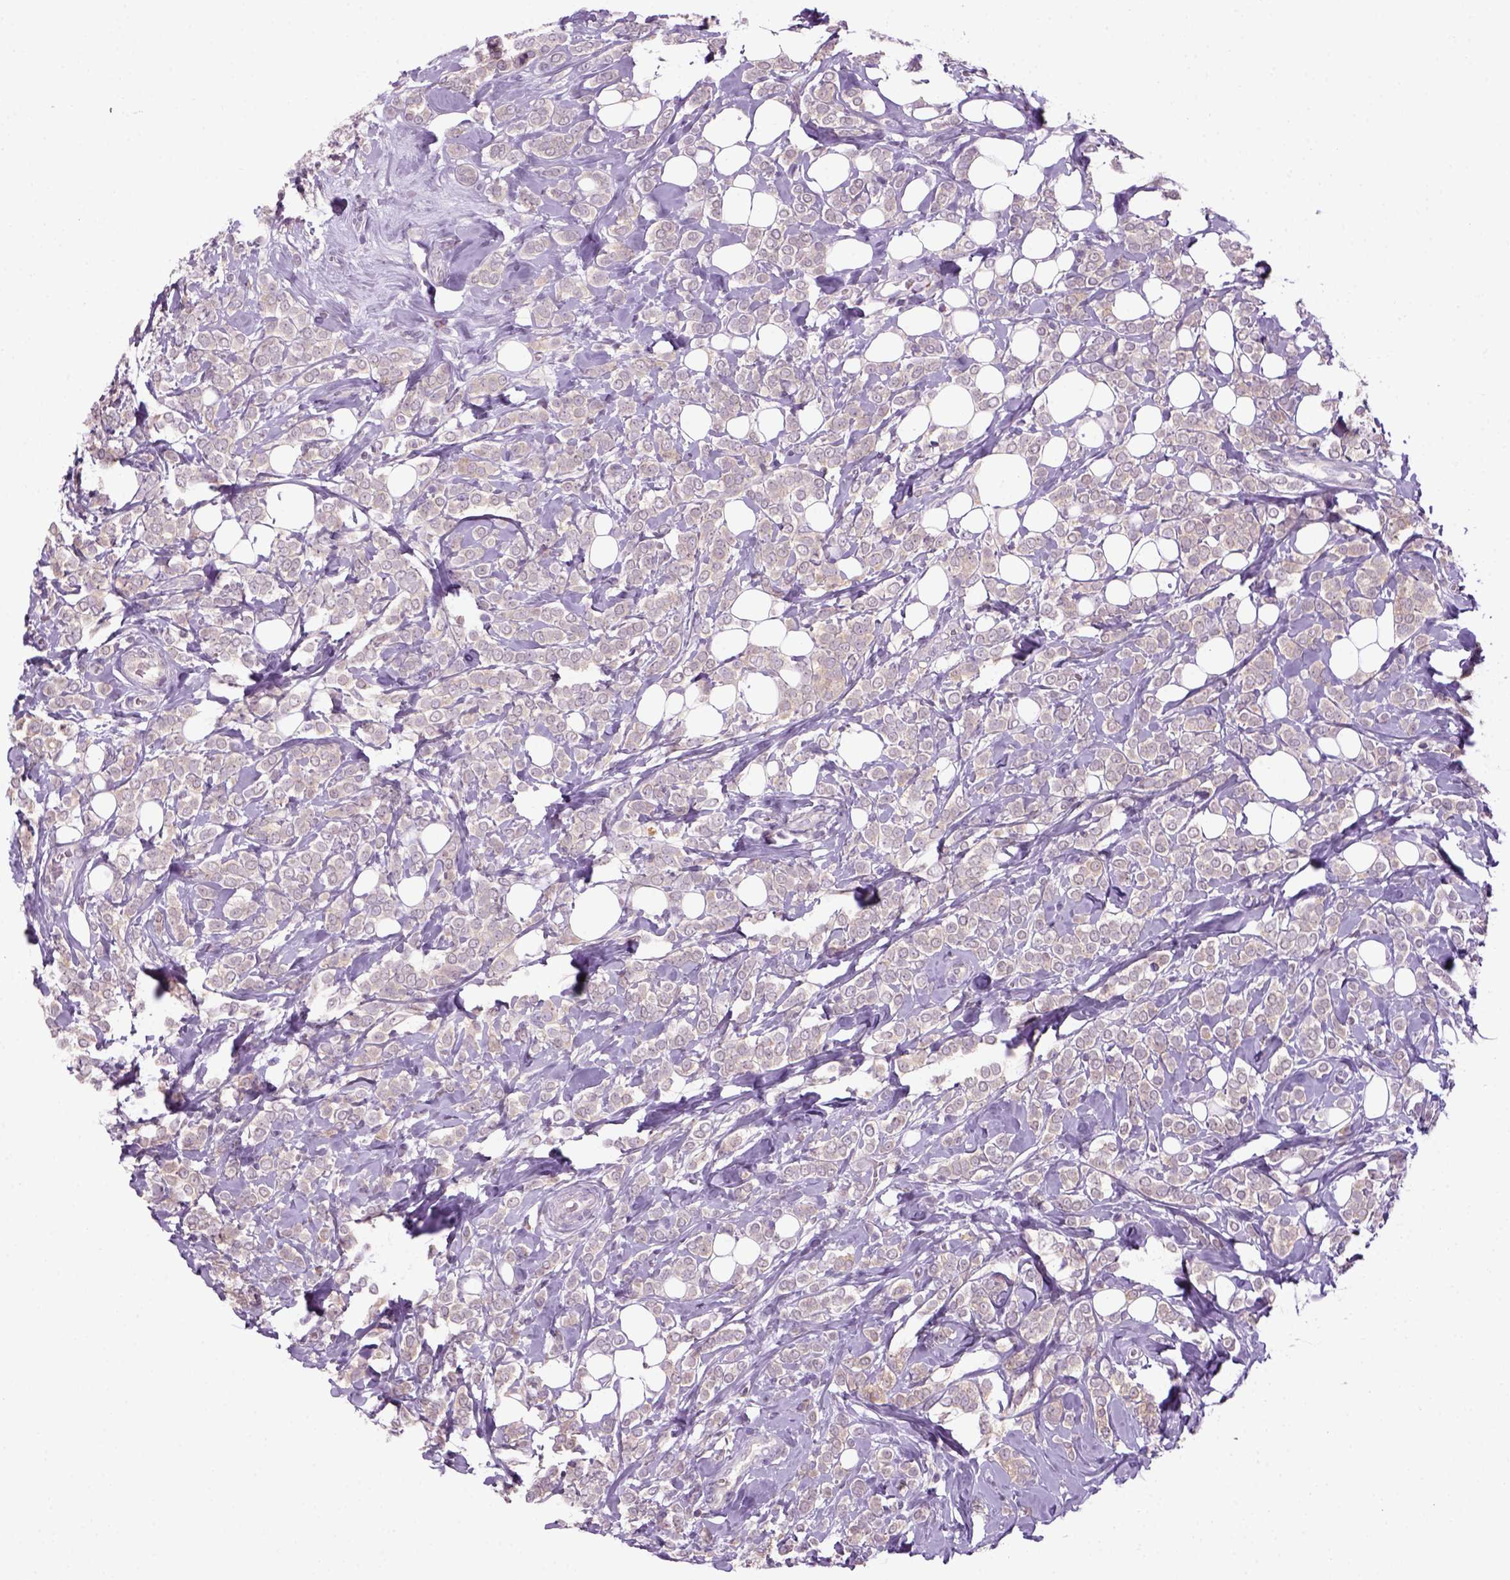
{"staining": {"intensity": "negative", "quantity": "none", "location": "none"}, "tissue": "breast cancer", "cell_type": "Tumor cells", "image_type": "cancer", "snomed": [{"axis": "morphology", "description": "Lobular carcinoma"}, {"axis": "topography", "description": "Breast"}], "caption": "Immunohistochemistry histopathology image of neoplastic tissue: breast cancer stained with DAB (3,3'-diaminobenzidine) reveals no significant protein staining in tumor cells.", "gene": "GOT1", "patient": {"sex": "female", "age": 49}}